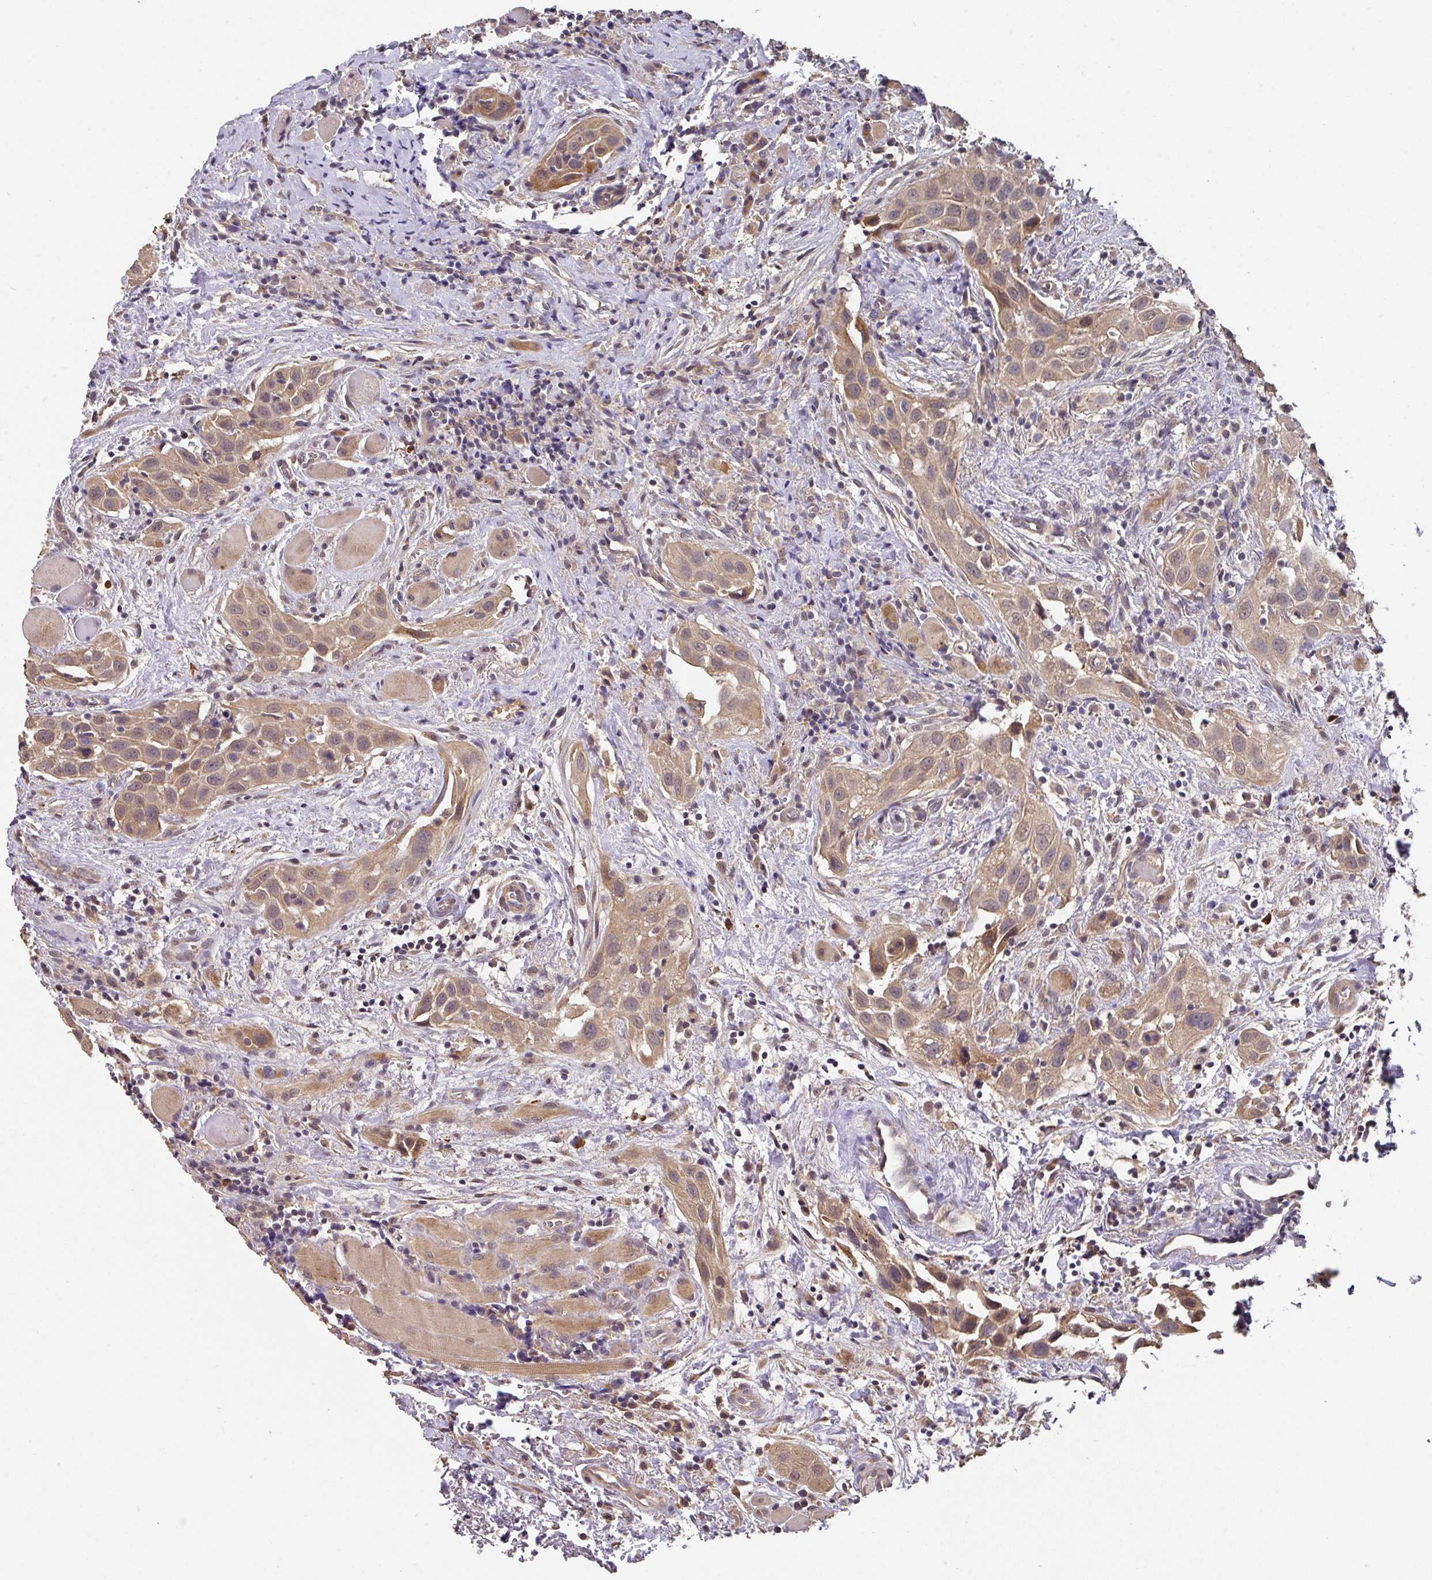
{"staining": {"intensity": "moderate", "quantity": ">75%", "location": "cytoplasmic/membranous"}, "tissue": "head and neck cancer", "cell_type": "Tumor cells", "image_type": "cancer", "snomed": [{"axis": "morphology", "description": "Squamous cell carcinoma, NOS"}, {"axis": "topography", "description": "Oral tissue"}, {"axis": "topography", "description": "Head-Neck"}], "caption": "IHC micrograph of head and neck cancer (squamous cell carcinoma) stained for a protein (brown), which reveals medium levels of moderate cytoplasmic/membranous expression in approximately >75% of tumor cells.", "gene": "ACVR2B", "patient": {"sex": "female", "age": 50}}